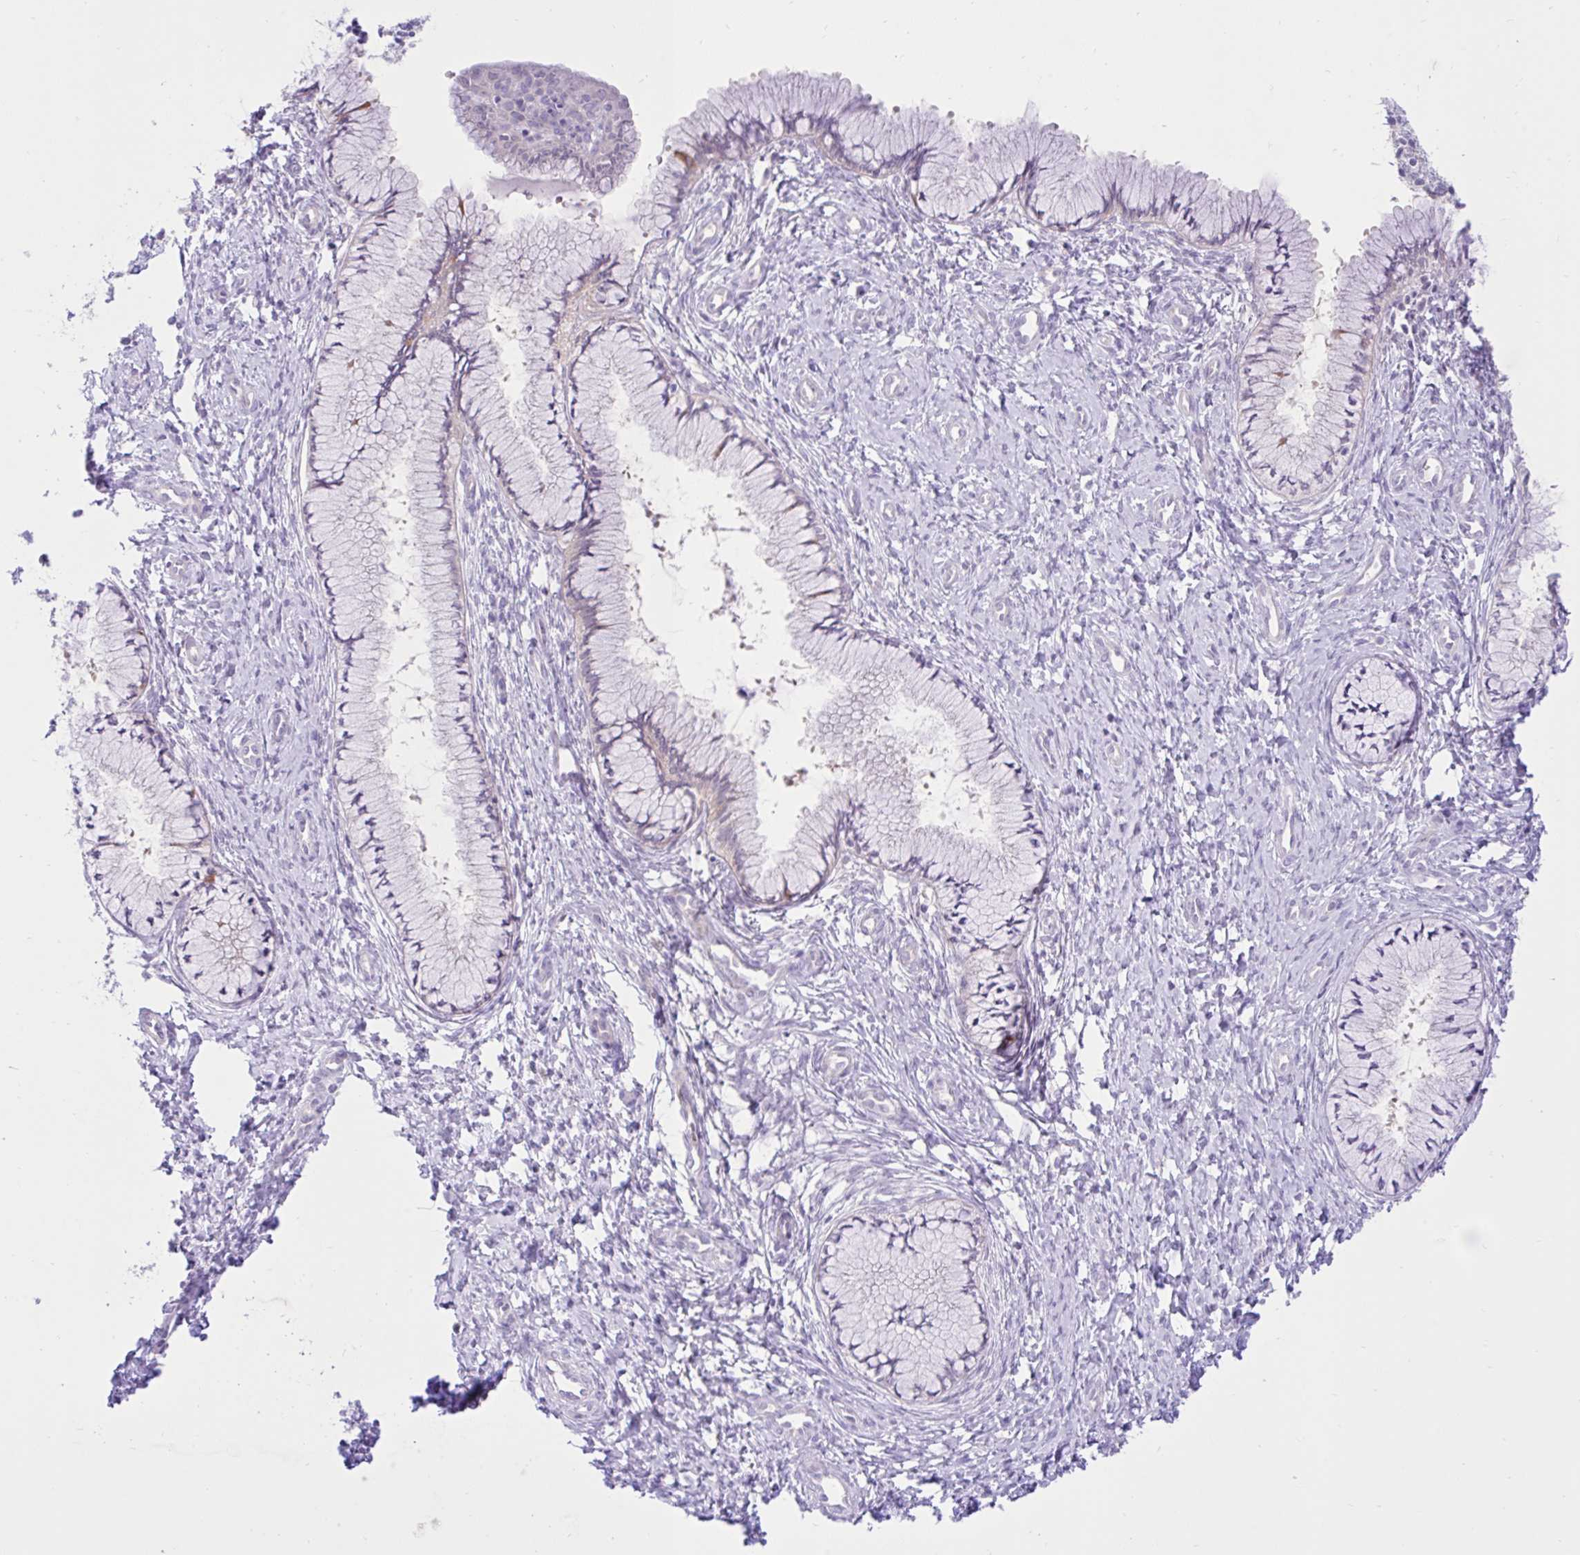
{"staining": {"intensity": "negative", "quantity": "none", "location": "none"}, "tissue": "cervix", "cell_type": "Glandular cells", "image_type": "normal", "snomed": [{"axis": "morphology", "description": "Normal tissue, NOS"}, {"axis": "topography", "description": "Cervix"}], "caption": "This micrograph is of normal cervix stained with immunohistochemistry (IHC) to label a protein in brown with the nuclei are counter-stained blue. There is no staining in glandular cells. (Brightfield microscopy of DAB IHC at high magnification).", "gene": "ZNF101", "patient": {"sex": "female", "age": 37}}